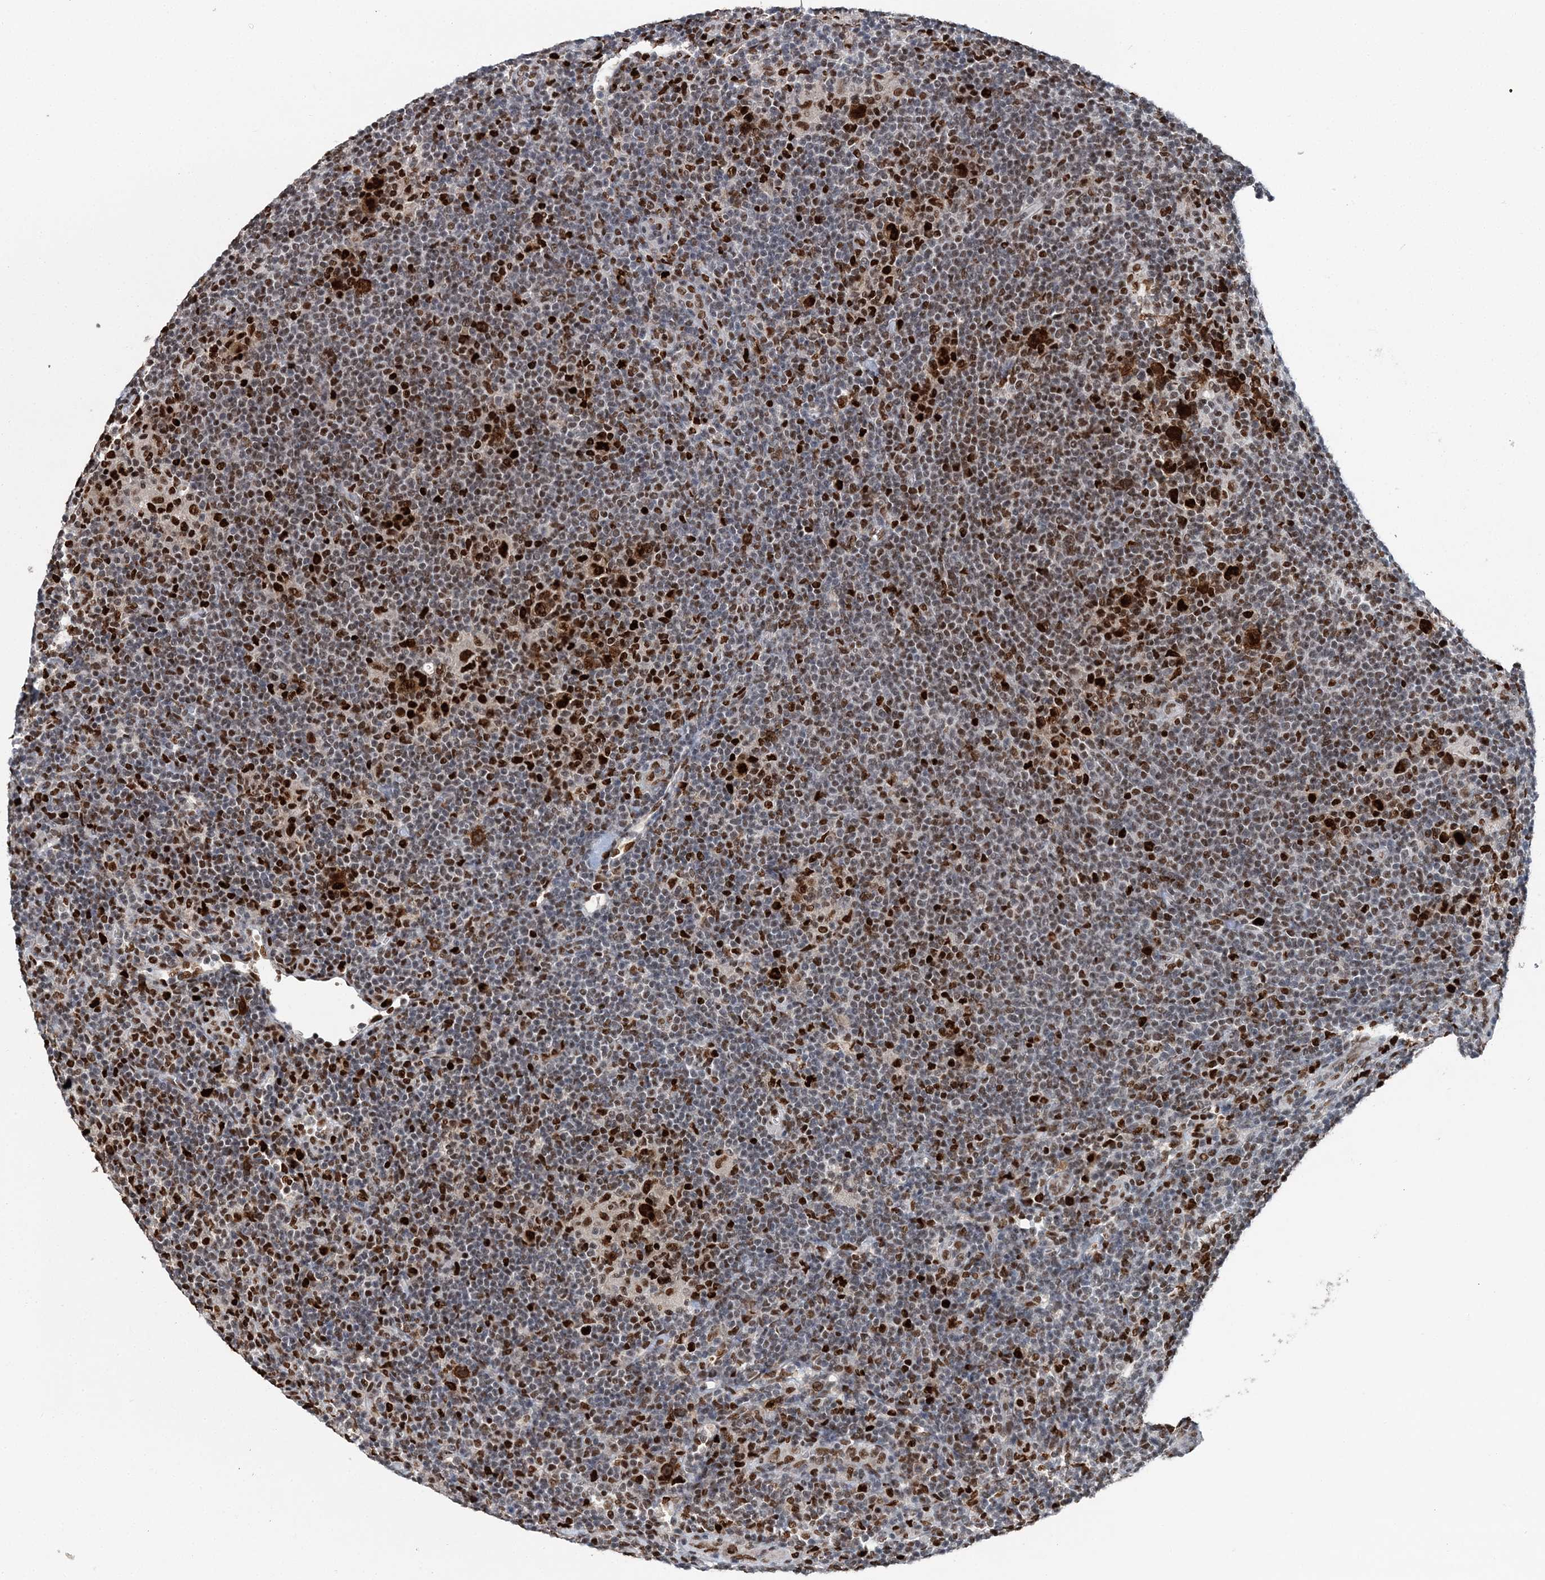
{"staining": {"intensity": "strong", "quantity": ">75%", "location": "nuclear"}, "tissue": "lymphoma", "cell_type": "Tumor cells", "image_type": "cancer", "snomed": [{"axis": "morphology", "description": "Hodgkin's disease, NOS"}, {"axis": "topography", "description": "Lymph node"}], "caption": "This micrograph shows Hodgkin's disease stained with immunohistochemistry to label a protein in brown. The nuclear of tumor cells show strong positivity for the protein. Nuclei are counter-stained blue.", "gene": "HAT1", "patient": {"sex": "female", "age": 57}}